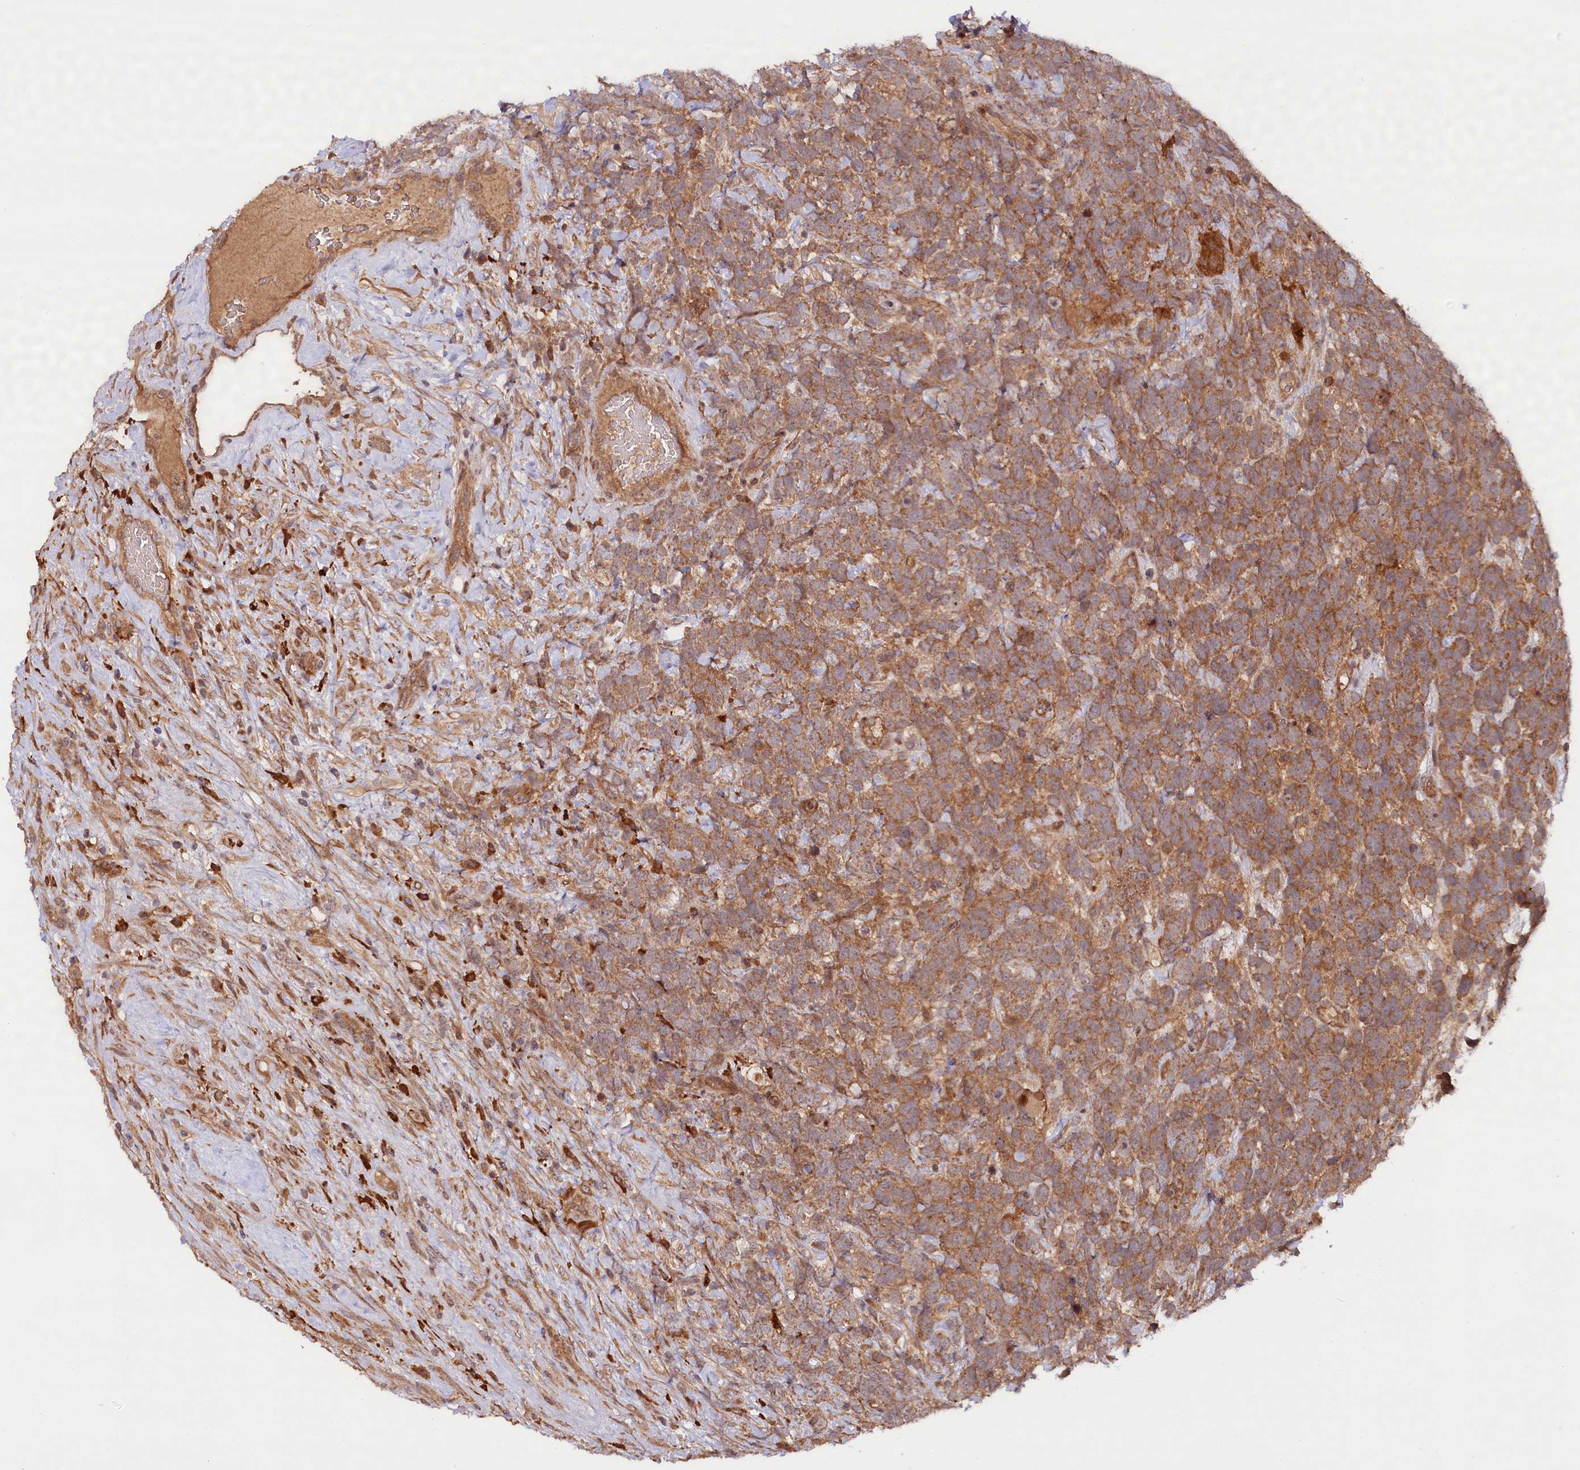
{"staining": {"intensity": "moderate", "quantity": ">75%", "location": "cytoplasmic/membranous"}, "tissue": "urothelial cancer", "cell_type": "Tumor cells", "image_type": "cancer", "snomed": [{"axis": "morphology", "description": "Urothelial carcinoma, High grade"}, {"axis": "topography", "description": "Urinary bladder"}], "caption": "The photomicrograph shows staining of urothelial cancer, revealing moderate cytoplasmic/membranous protein staining (brown color) within tumor cells.", "gene": "NEDD1", "patient": {"sex": "female", "age": 82}}